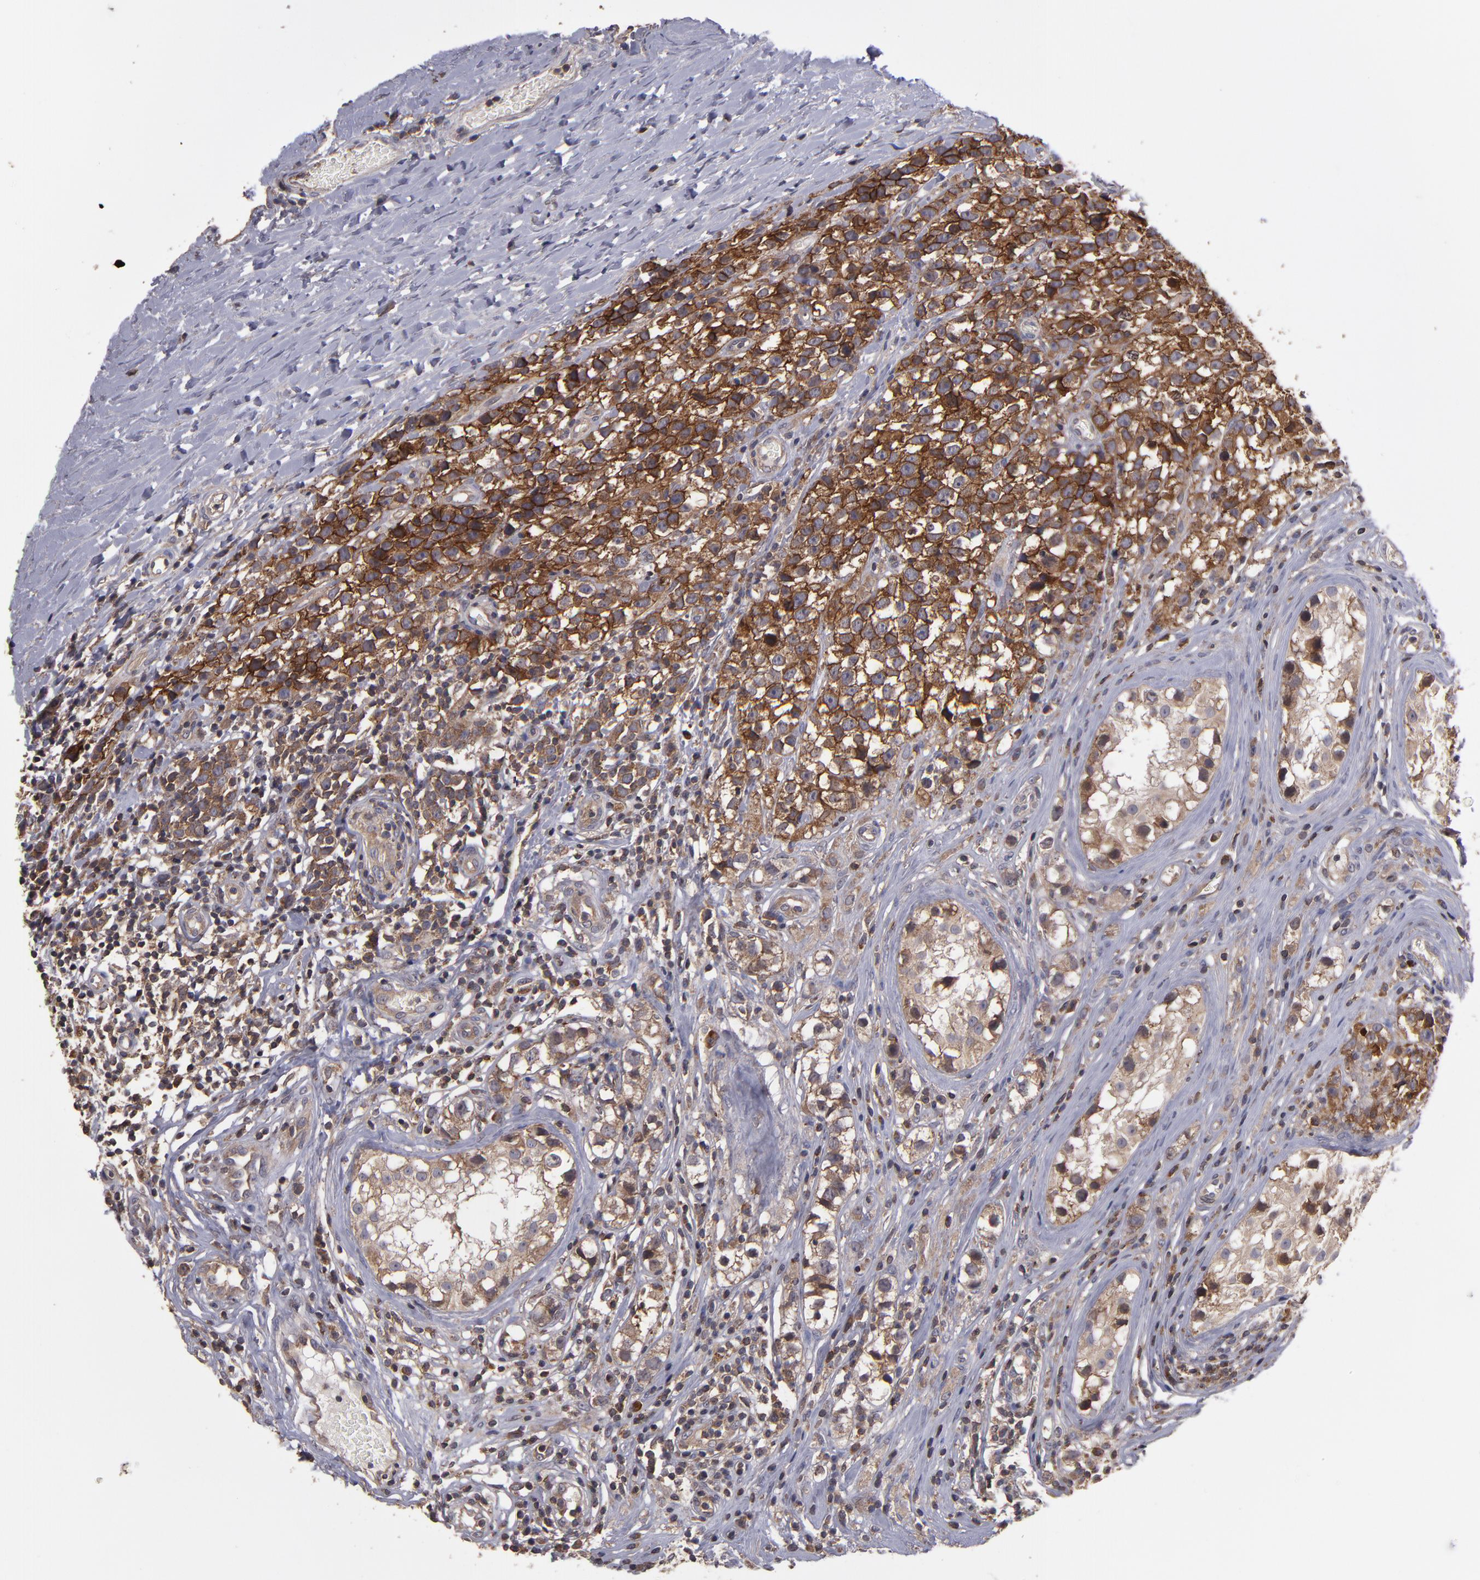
{"staining": {"intensity": "strong", "quantity": ">75%", "location": "cytoplasmic/membranous"}, "tissue": "testis cancer", "cell_type": "Tumor cells", "image_type": "cancer", "snomed": [{"axis": "morphology", "description": "Seminoma, NOS"}, {"axis": "topography", "description": "Testis"}], "caption": "The photomicrograph demonstrates a brown stain indicating the presence of a protein in the cytoplasmic/membranous of tumor cells in testis seminoma.", "gene": "NF2", "patient": {"sex": "male", "age": 25}}